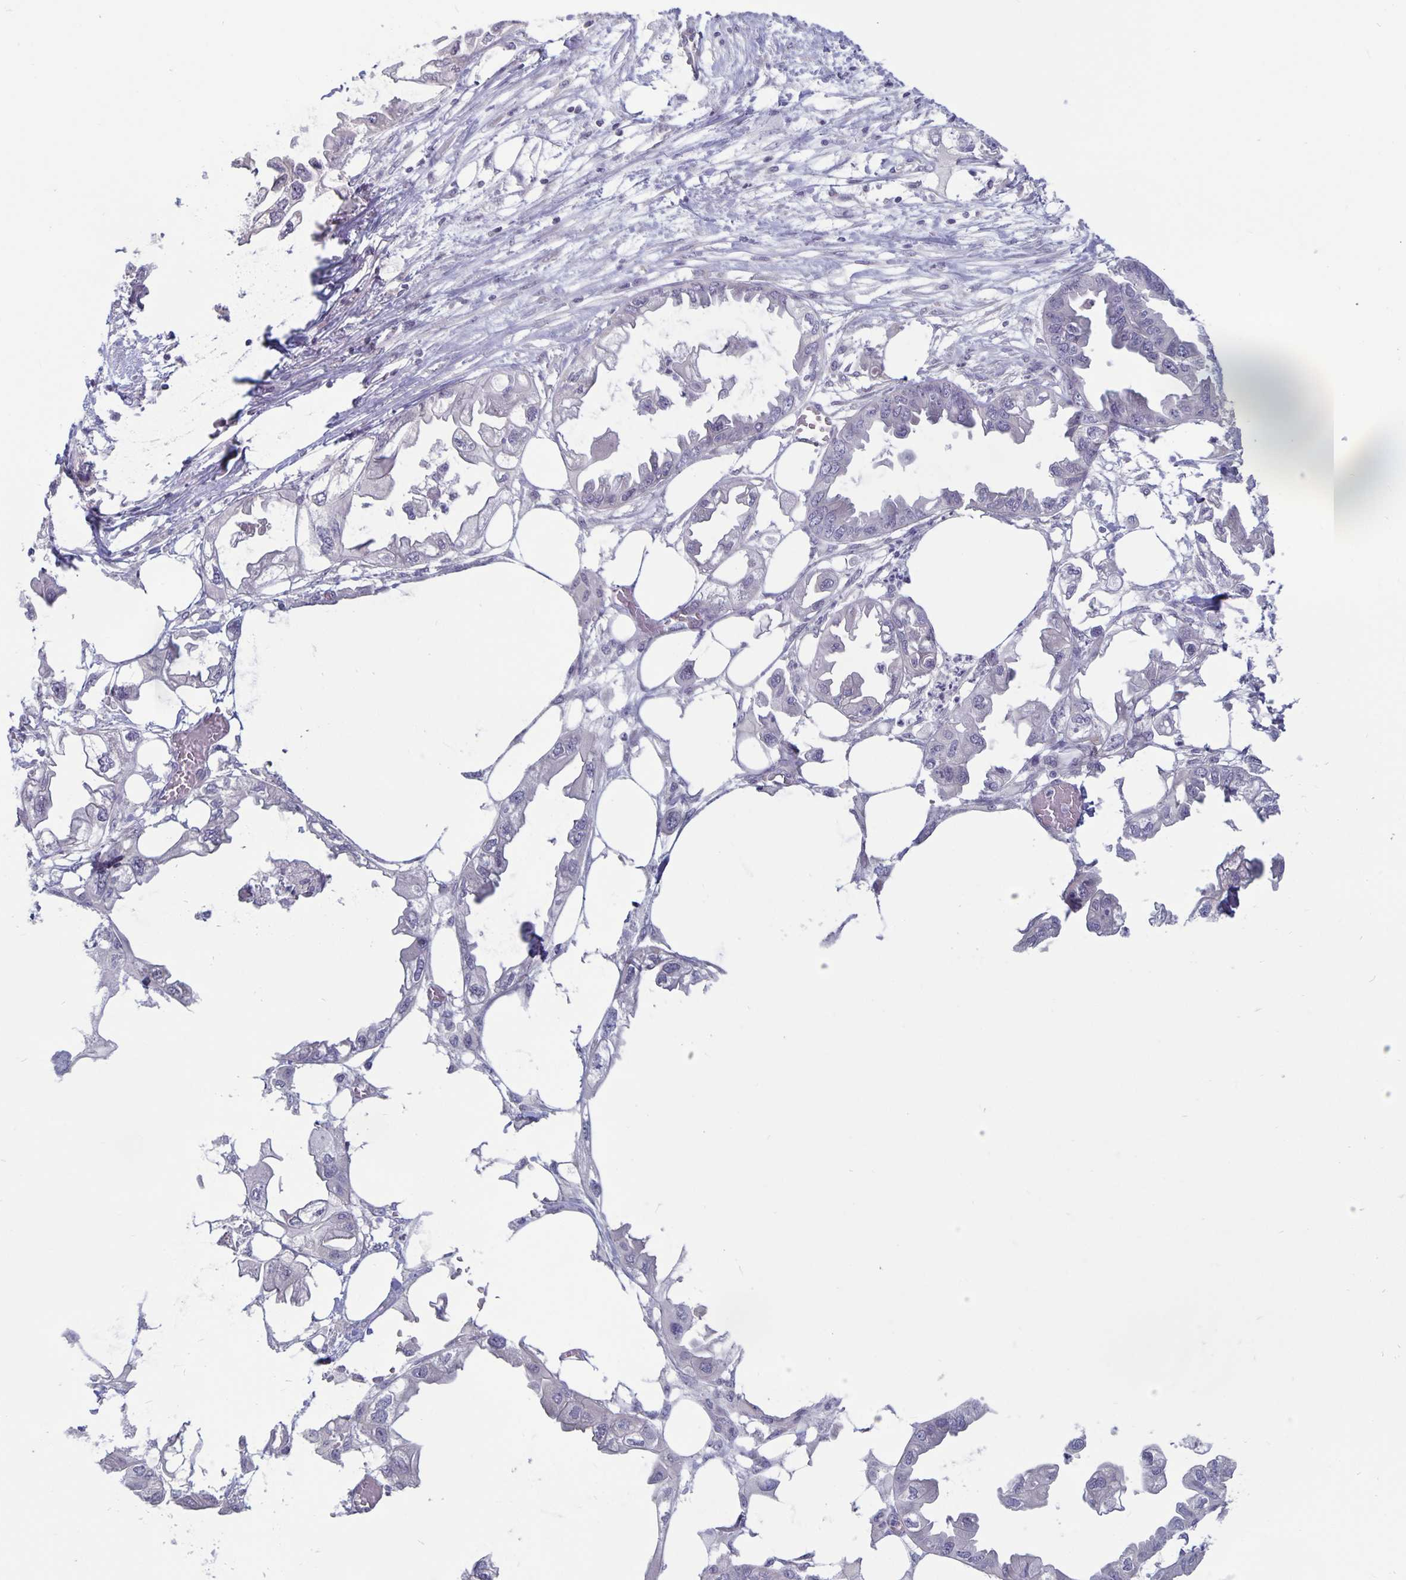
{"staining": {"intensity": "negative", "quantity": "none", "location": "none"}, "tissue": "endometrial cancer", "cell_type": "Tumor cells", "image_type": "cancer", "snomed": [{"axis": "morphology", "description": "Adenocarcinoma, NOS"}, {"axis": "morphology", "description": "Adenocarcinoma, metastatic, NOS"}, {"axis": "topography", "description": "Adipose tissue"}, {"axis": "topography", "description": "Endometrium"}], "caption": "Human endometrial cancer (metastatic adenocarcinoma) stained for a protein using IHC demonstrates no expression in tumor cells.", "gene": "PLCB3", "patient": {"sex": "female", "age": 67}}